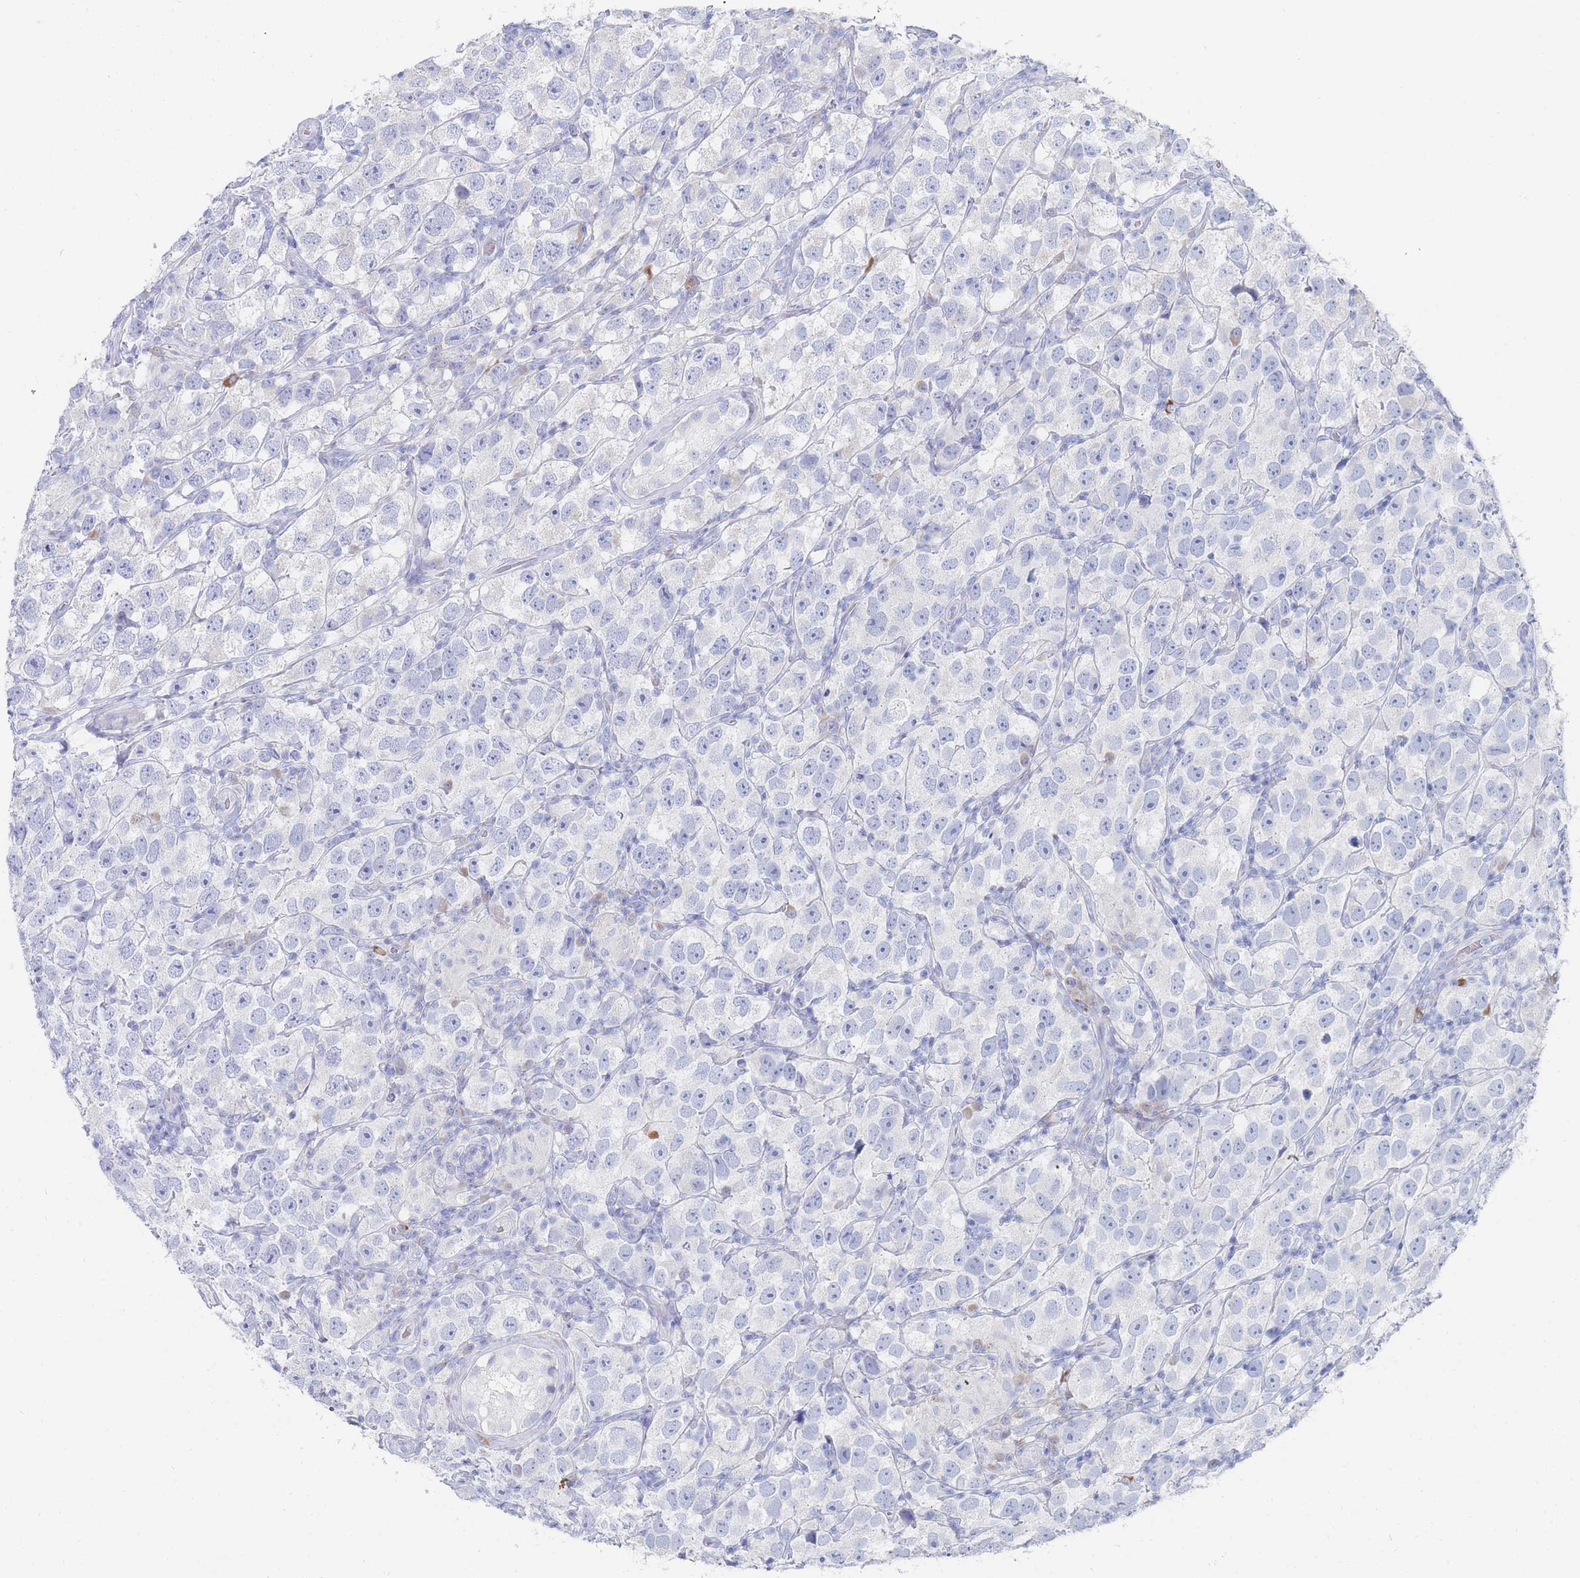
{"staining": {"intensity": "negative", "quantity": "none", "location": "none"}, "tissue": "testis cancer", "cell_type": "Tumor cells", "image_type": "cancer", "snomed": [{"axis": "morphology", "description": "Seminoma, NOS"}, {"axis": "topography", "description": "Testis"}], "caption": "The image displays no significant expression in tumor cells of seminoma (testis). (DAB (3,3'-diaminobenzidine) IHC with hematoxylin counter stain).", "gene": "SLC25A35", "patient": {"sex": "male", "age": 26}}